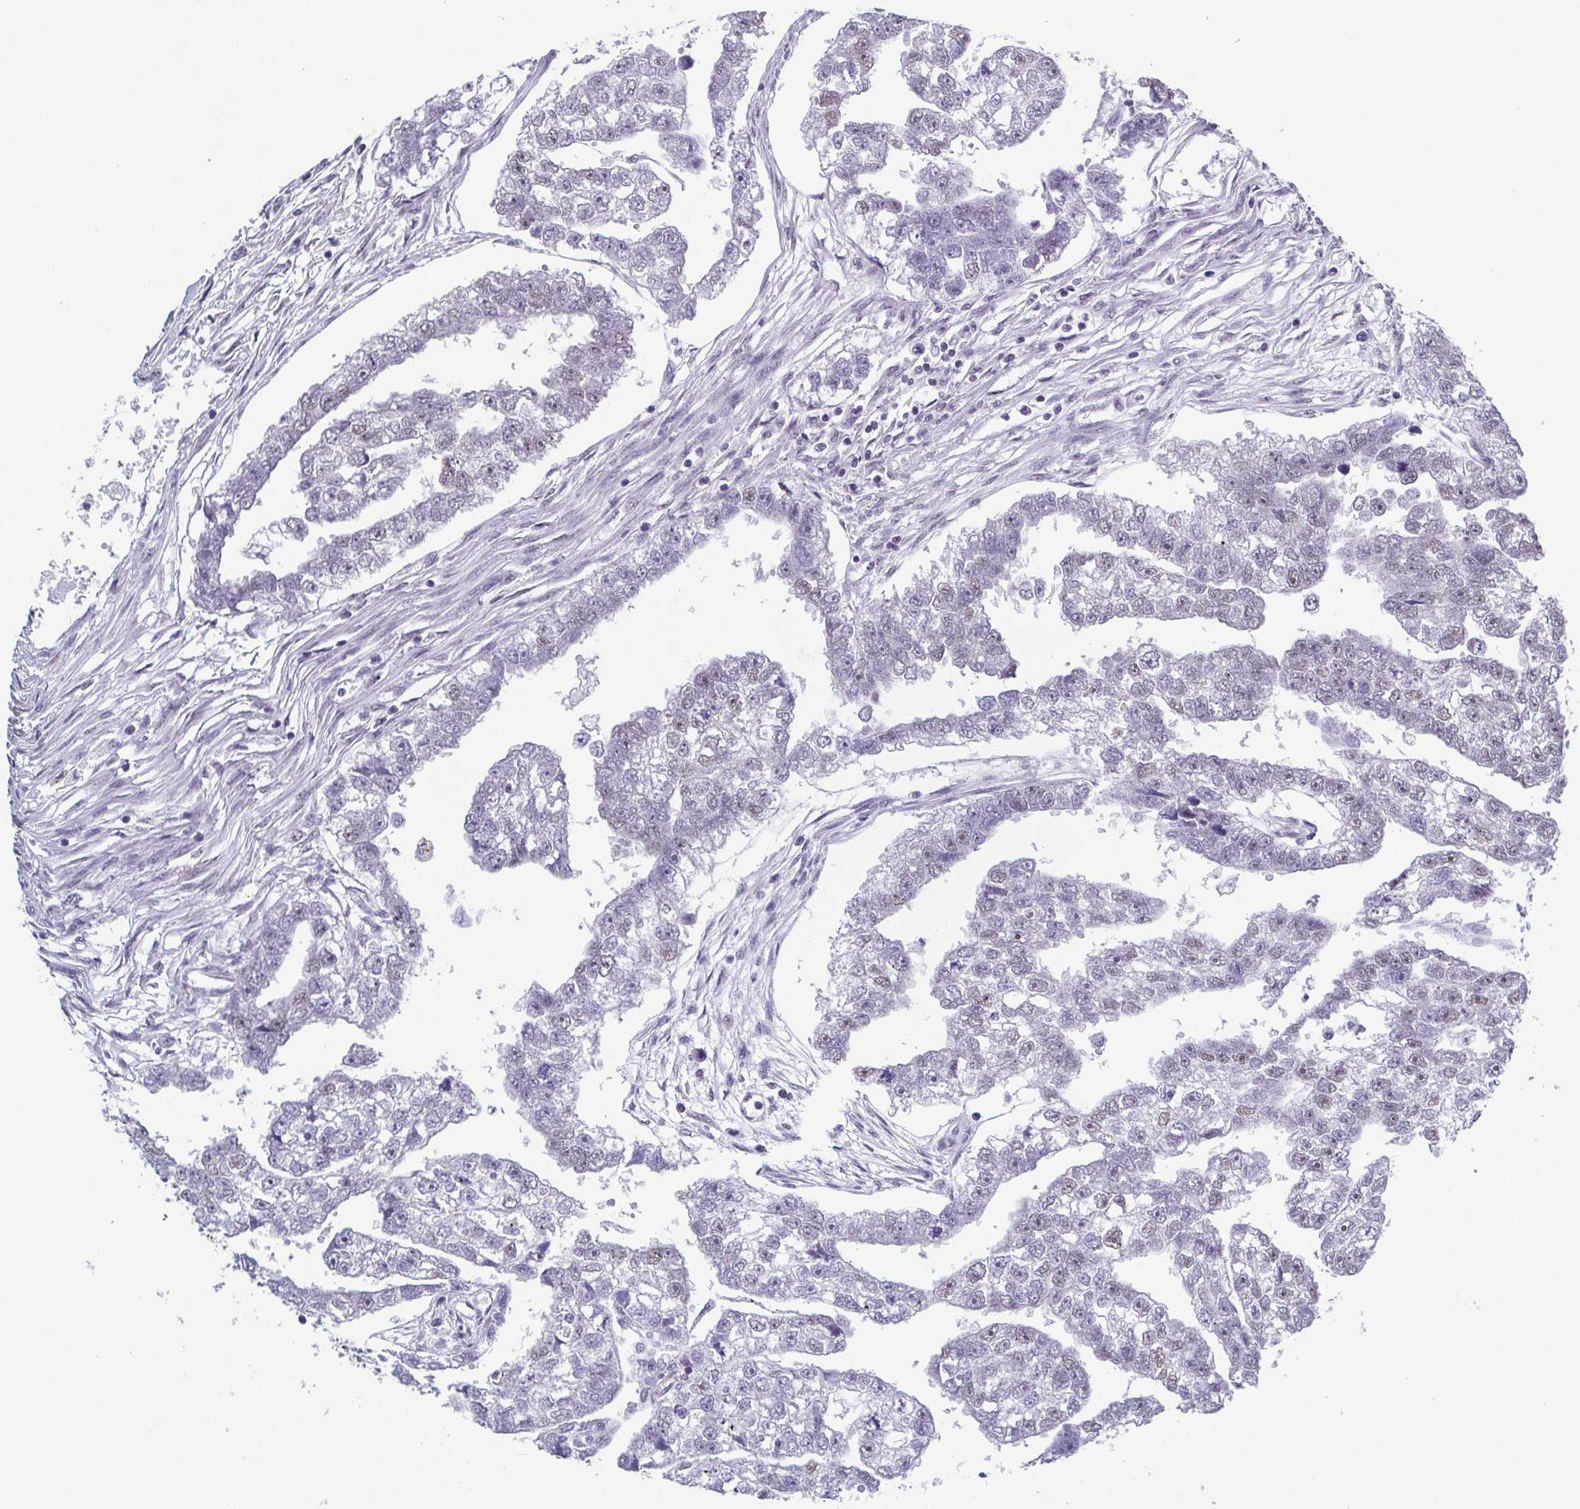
{"staining": {"intensity": "weak", "quantity": "<25%", "location": "nuclear"}, "tissue": "testis cancer", "cell_type": "Tumor cells", "image_type": "cancer", "snomed": [{"axis": "morphology", "description": "Carcinoma, Embryonal, NOS"}, {"axis": "morphology", "description": "Teratoma, malignant, NOS"}, {"axis": "topography", "description": "Testis"}], "caption": "Immunohistochemistry (IHC) of human testis cancer reveals no expression in tumor cells.", "gene": "TMEM92", "patient": {"sex": "male", "age": 44}}